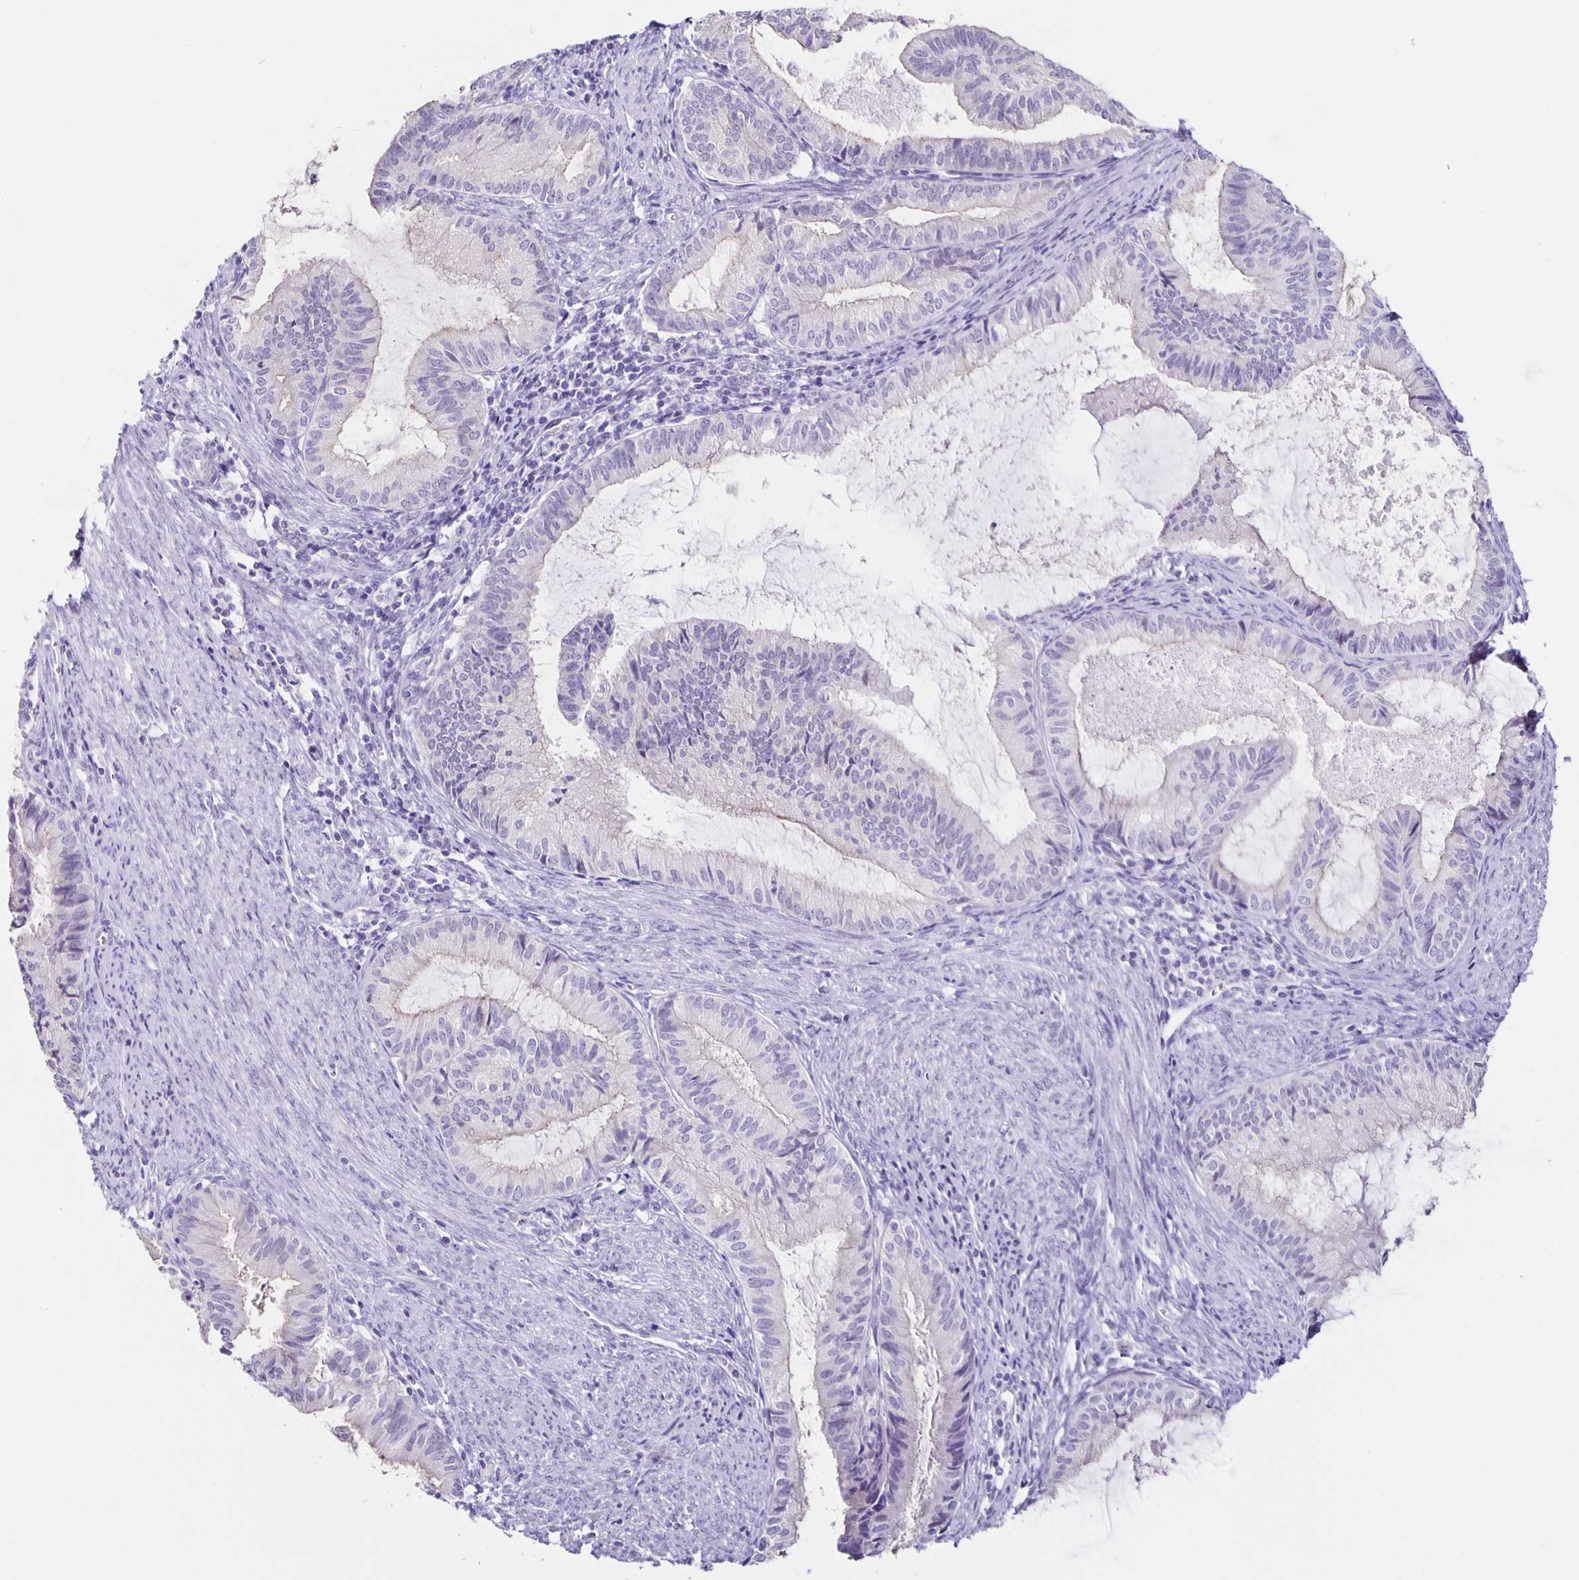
{"staining": {"intensity": "negative", "quantity": "none", "location": "none"}, "tissue": "endometrial cancer", "cell_type": "Tumor cells", "image_type": "cancer", "snomed": [{"axis": "morphology", "description": "Adenocarcinoma, NOS"}, {"axis": "topography", "description": "Endometrium"}], "caption": "This is an IHC image of adenocarcinoma (endometrial). There is no expression in tumor cells.", "gene": "SLC12A3", "patient": {"sex": "female", "age": 86}}